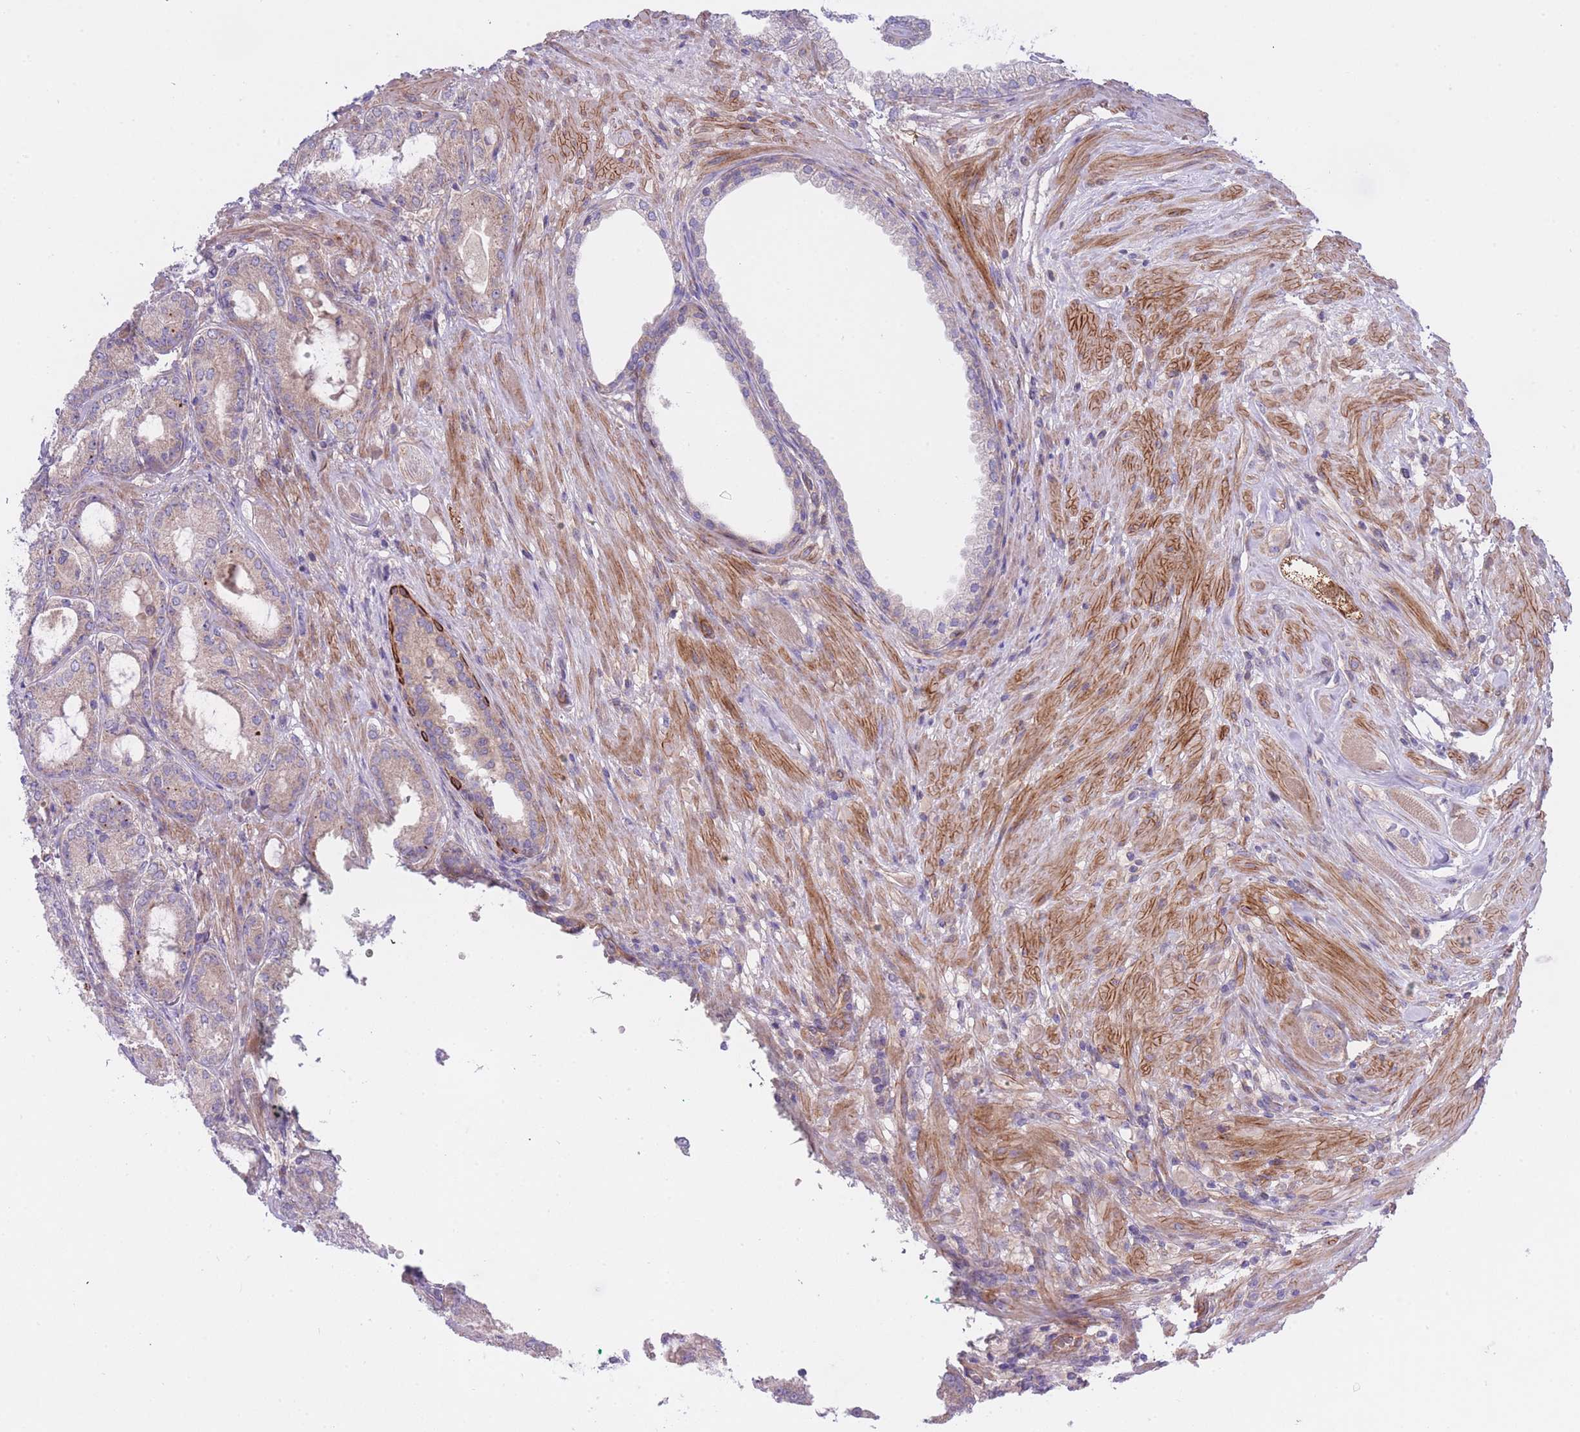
{"staining": {"intensity": "weak", "quantity": "<25%", "location": "cytoplasmic/membranous"}, "tissue": "prostate cancer", "cell_type": "Tumor cells", "image_type": "cancer", "snomed": [{"axis": "morphology", "description": "Adenocarcinoma, High grade"}, {"axis": "topography", "description": "Prostate"}], "caption": "Prostate high-grade adenocarcinoma stained for a protein using immunohistochemistry (IHC) shows no positivity tumor cells.", "gene": "CHAC1", "patient": {"sex": "male", "age": 71}}